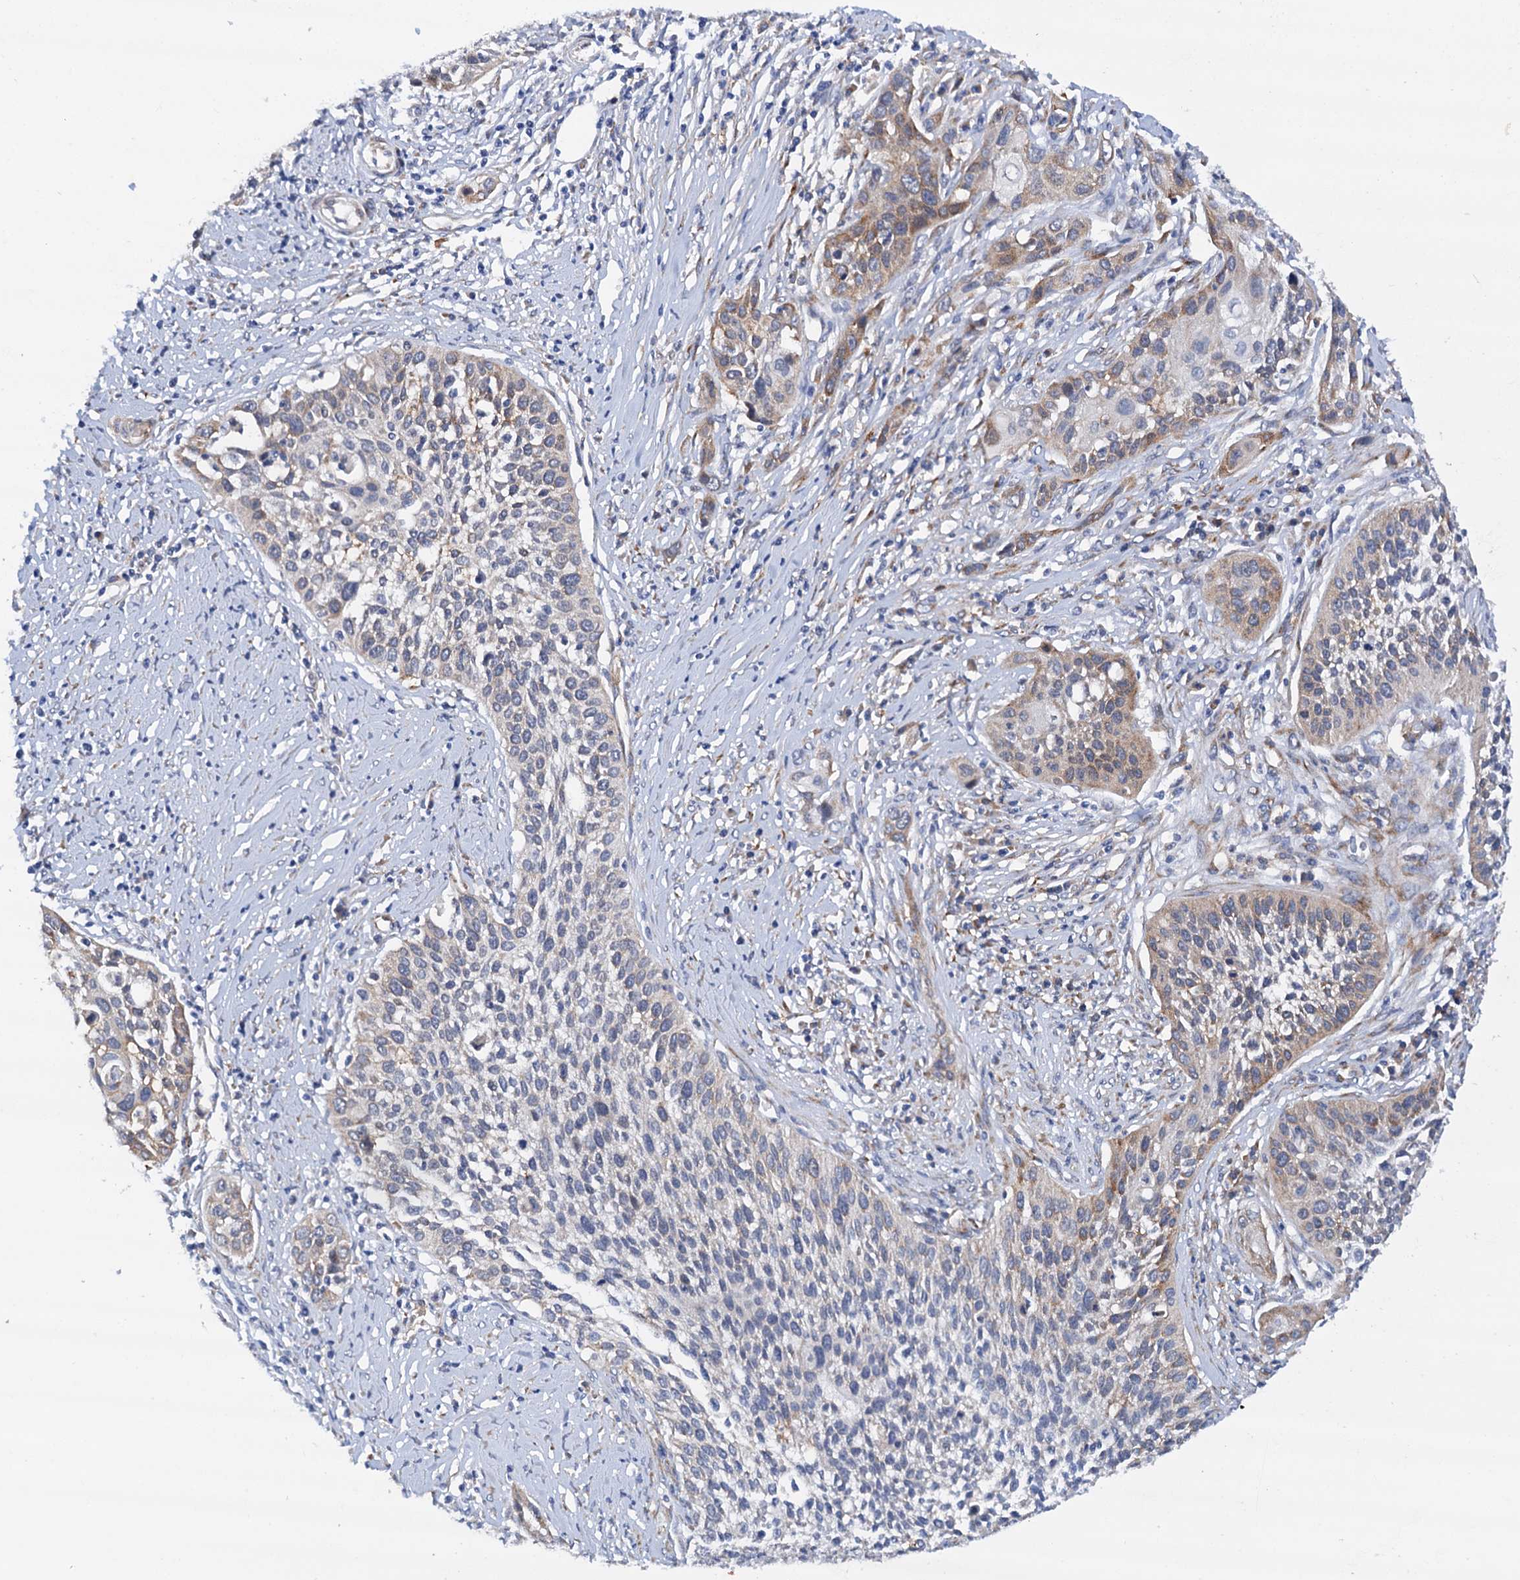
{"staining": {"intensity": "moderate", "quantity": "<25%", "location": "cytoplasmic/membranous"}, "tissue": "cervical cancer", "cell_type": "Tumor cells", "image_type": "cancer", "snomed": [{"axis": "morphology", "description": "Squamous cell carcinoma, NOS"}, {"axis": "topography", "description": "Cervix"}], "caption": "An image of human cervical cancer stained for a protein displays moderate cytoplasmic/membranous brown staining in tumor cells.", "gene": "RASSF9", "patient": {"sex": "female", "age": 34}}